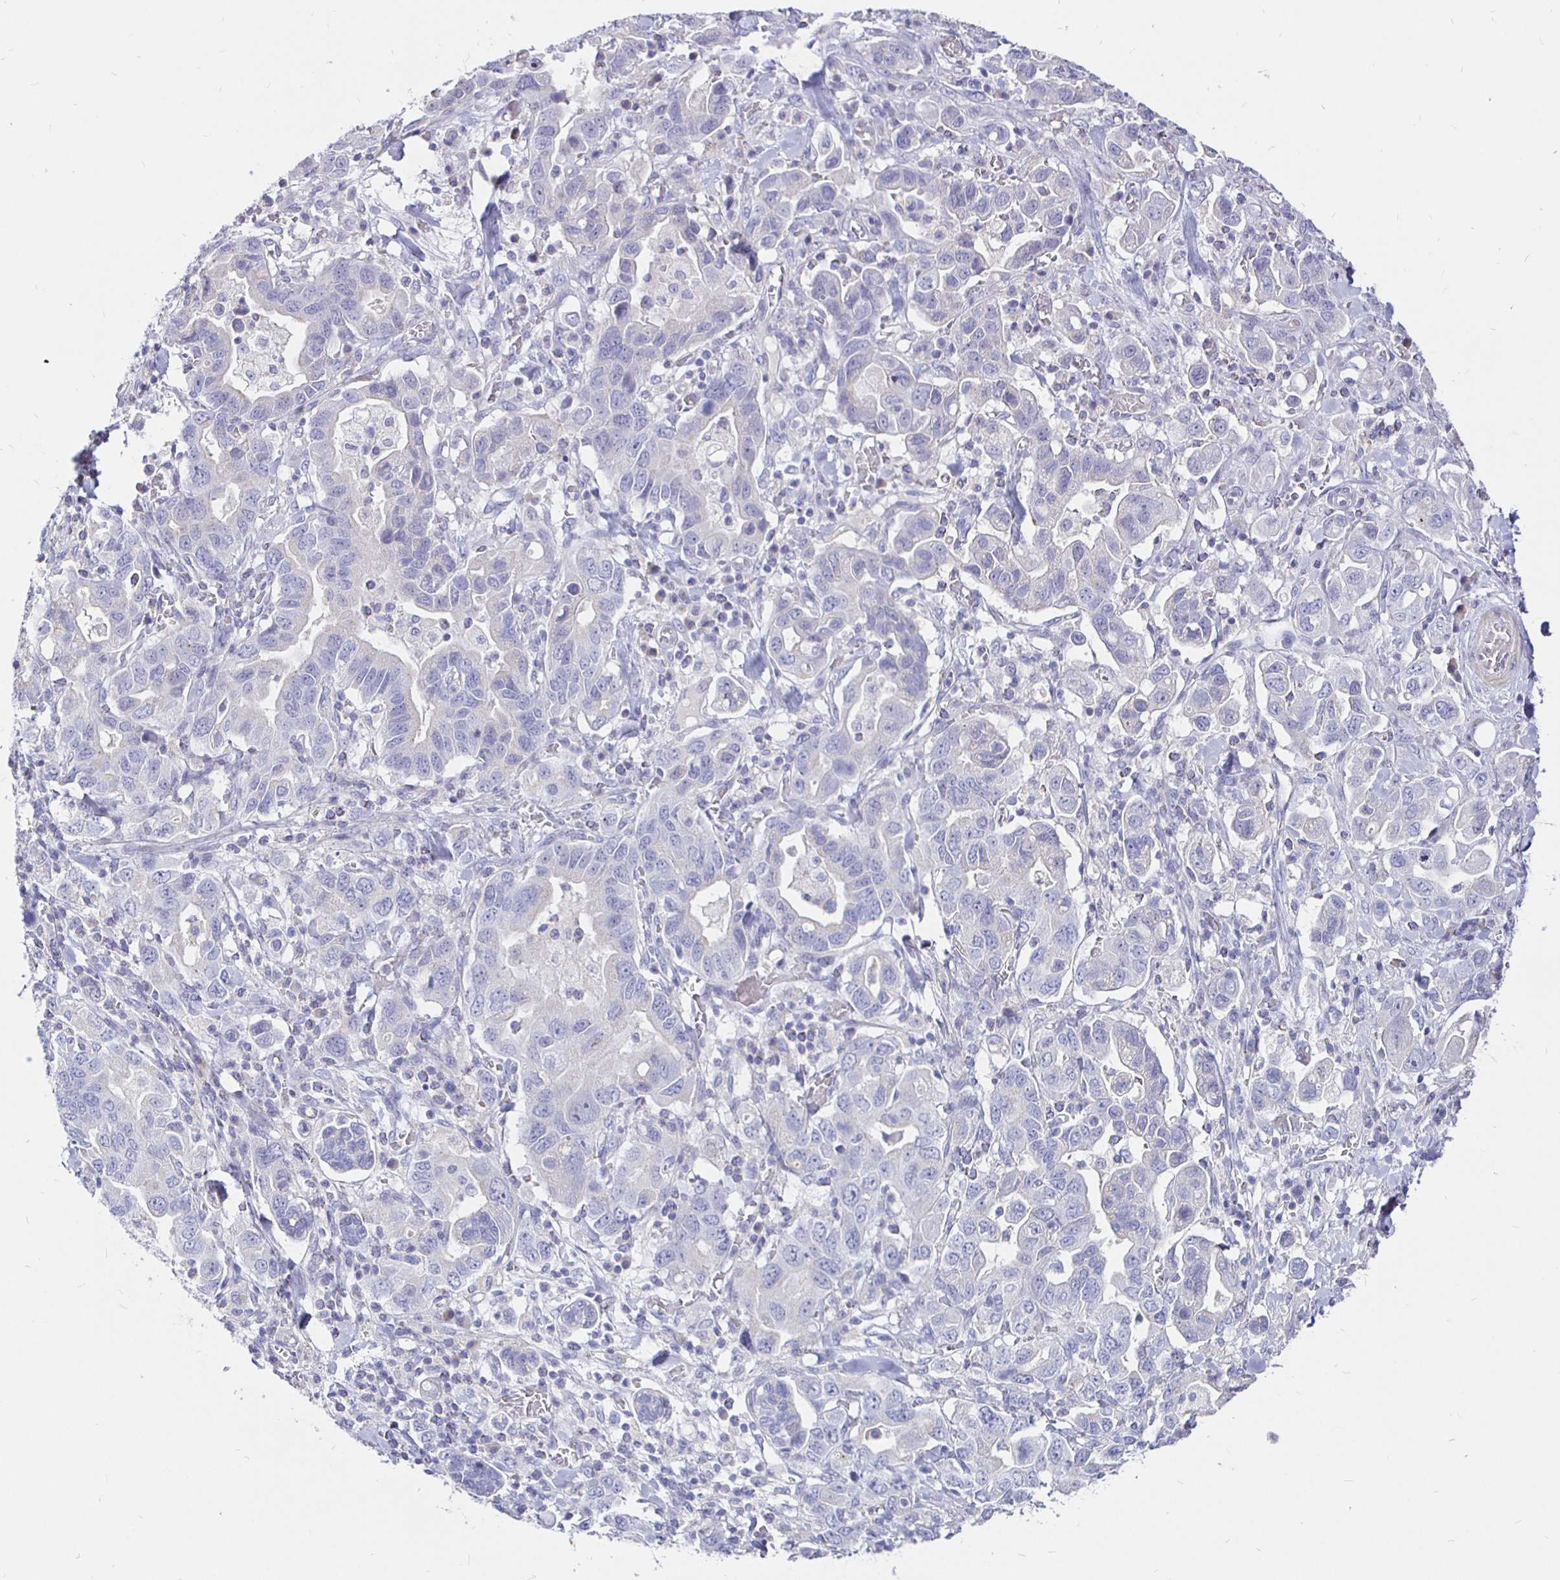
{"staining": {"intensity": "negative", "quantity": "none", "location": "none"}, "tissue": "stomach cancer", "cell_type": "Tumor cells", "image_type": "cancer", "snomed": [{"axis": "morphology", "description": "Adenocarcinoma, NOS"}, {"axis": "topography", "description": "Stomach, upper"}, {"axis": "topography", "description": "Stomach"}], "caption": "This is an IHC micrograph of stomach adenocarcinoma. There is no staining in tumor cells.", "gene": "NECAB1", "patient": {"sex": "male", "age": 62}}